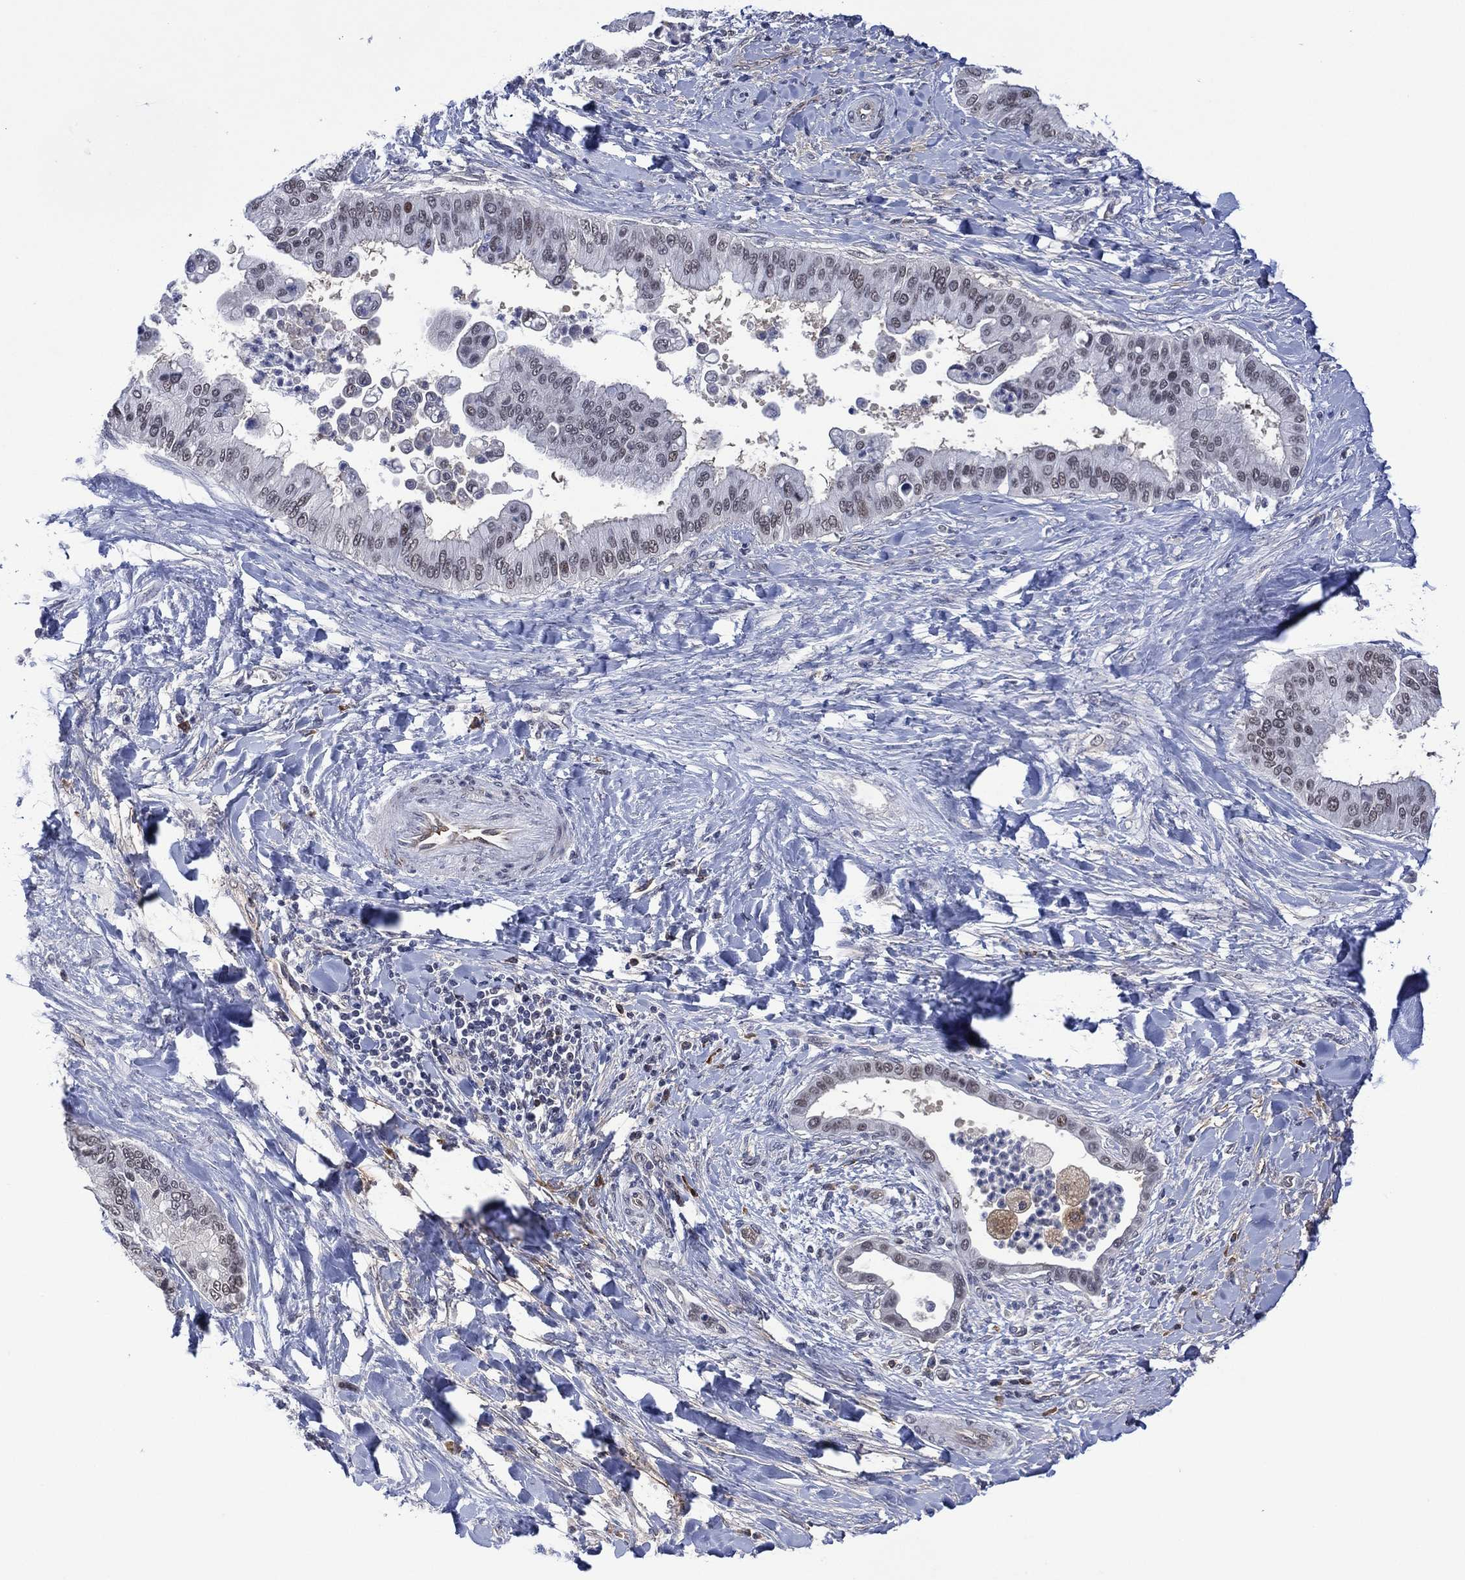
{"staining": {"intensity": "negative", "quantity": "none", "location": "none"}, "tissue": "liver cancer", "cell_type": "Tumor cells", "image_type": "cancer", "snomed": [{"axis": "morphology", "description": "Cholangiocarcinoma"}, {"axis": "topography", "description": "Liver"}], "caption": "High magnification brightfield microscopy of liver cholangiocarcinoma stained with DAB (3,3'-diaminobenzidine) (brown) and counterstained with hematoxylin (blue): tumor cells show no significant expression.", "gene": "DPP4", "patient": {"sex": "female", "age": 54}}